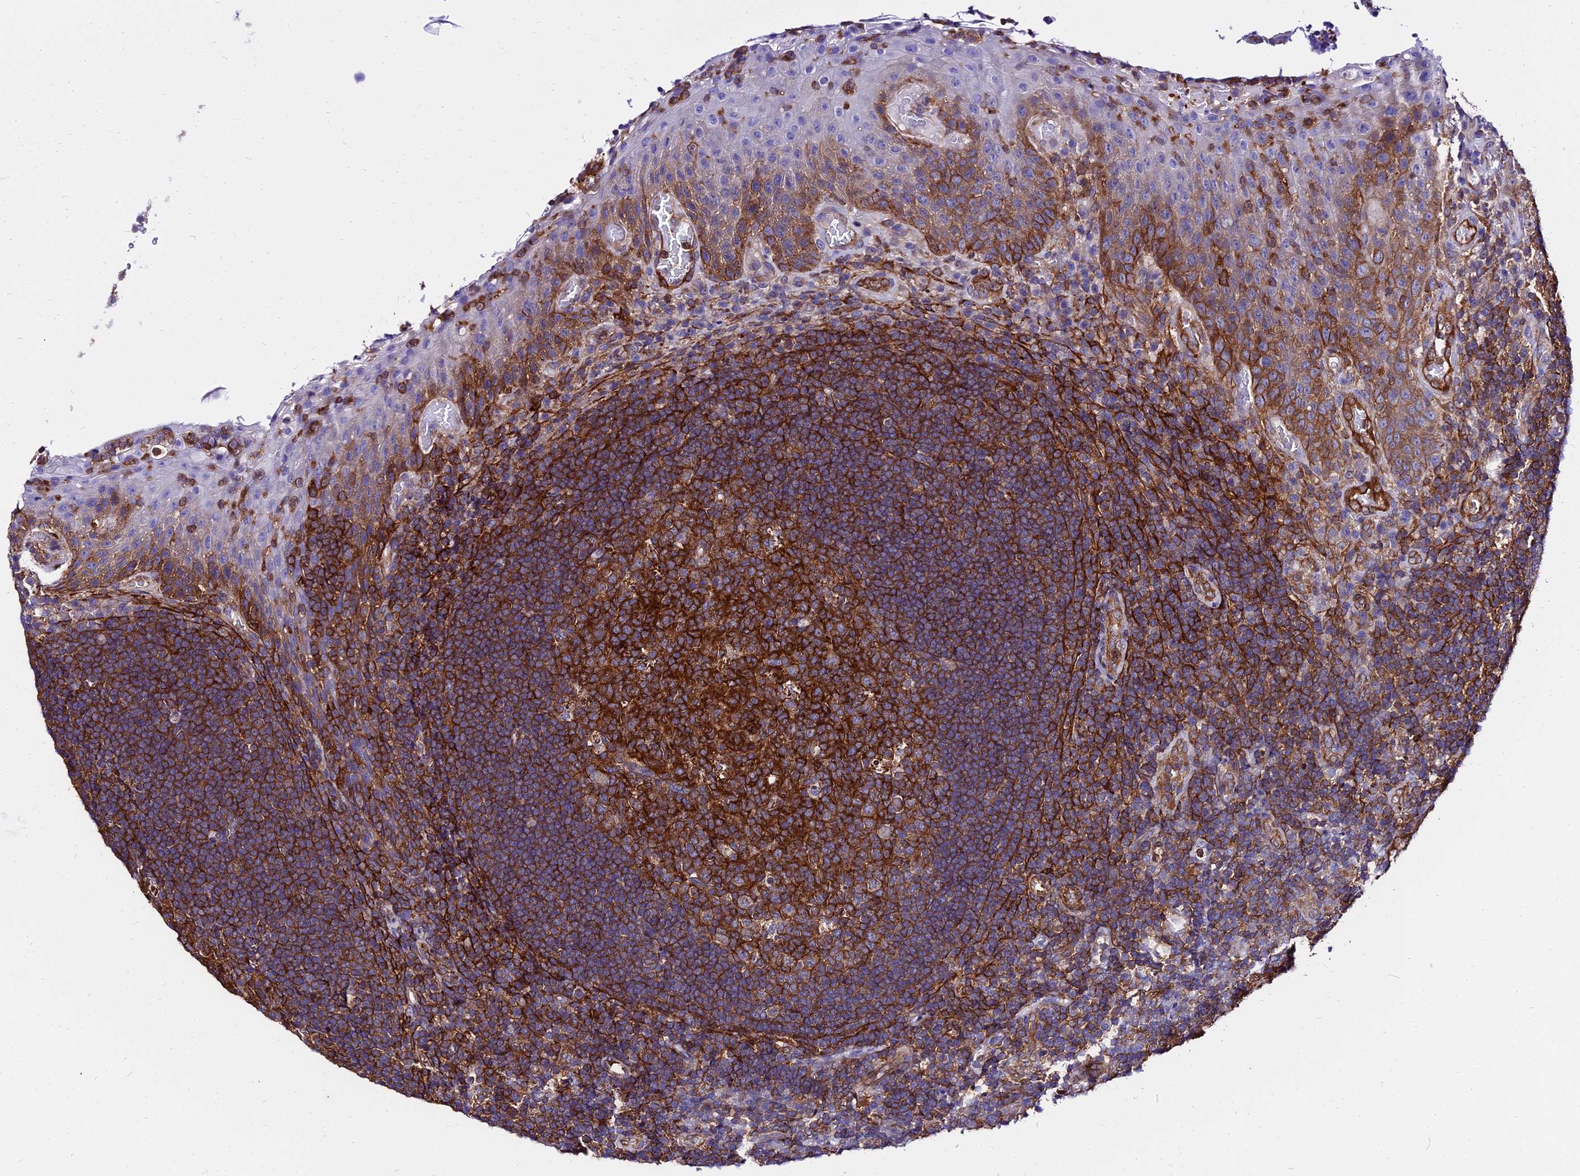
{"staining": {"intensity": "strong", "quantity": ">75%", "location": "cytoplasmic/membranous"}, "tissue": "tonsil", "cell_type": "Germinal center cells", "image_type": "normal", "snomed": [{"axis": "morphology", "description": "Normal tissue, NOS"}, {"axis": "topography", "description": "Tonsil"}], "caption": "Protein analysis of unremarkable tonsil reveals strong cytoplasmic/membranous positivity in approximately >75% of germinal center cells.", "gene": "CSRP1", "patient": {"sex": "male", "age": 17}}